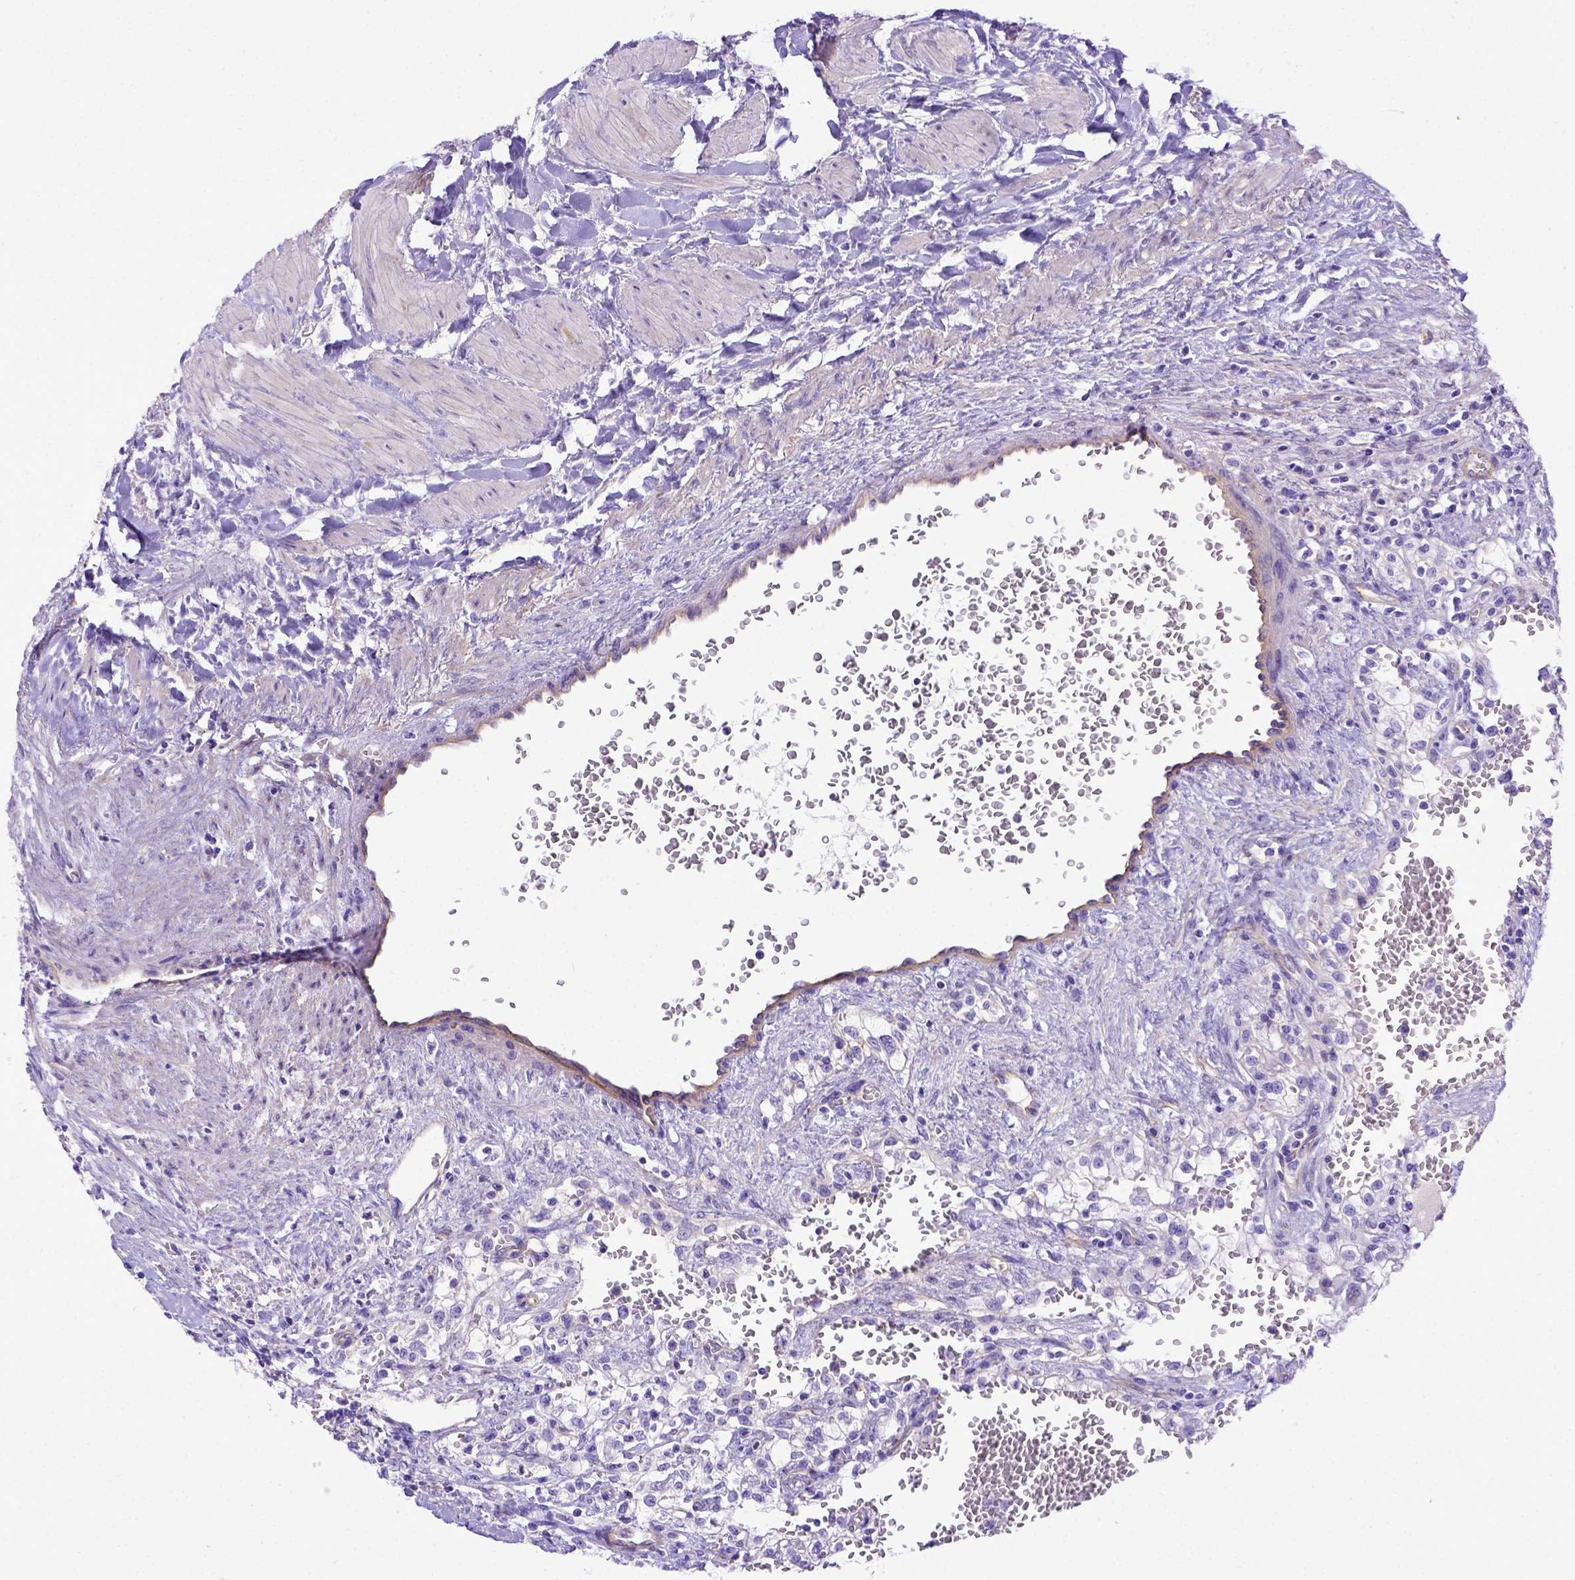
{"staining": {"intensity": "negative", "quantity": "none", "location": "none"}, "tissue": "renal cancer", "cell_type": "Tumor cells", "image_type": "cancer", "snomed": [{"axis": "morphology", "description": "Adenocarcinoma, NOS"}, {"axis": "topography", "description": "Kidney"}], "caption": "High power microscopy micrograph of an immunohistochemistry histopathology image of adenocarcinoma (renal), revealing no significant positivity in tumor cells. The staining is performed using DAB (3,3'-diaminobenzidine) brown chromogen with nuclei counter-stained in using hematoxylin.", "gene": "LRRC18", "patient": {"sex": "female", "age": 74}}